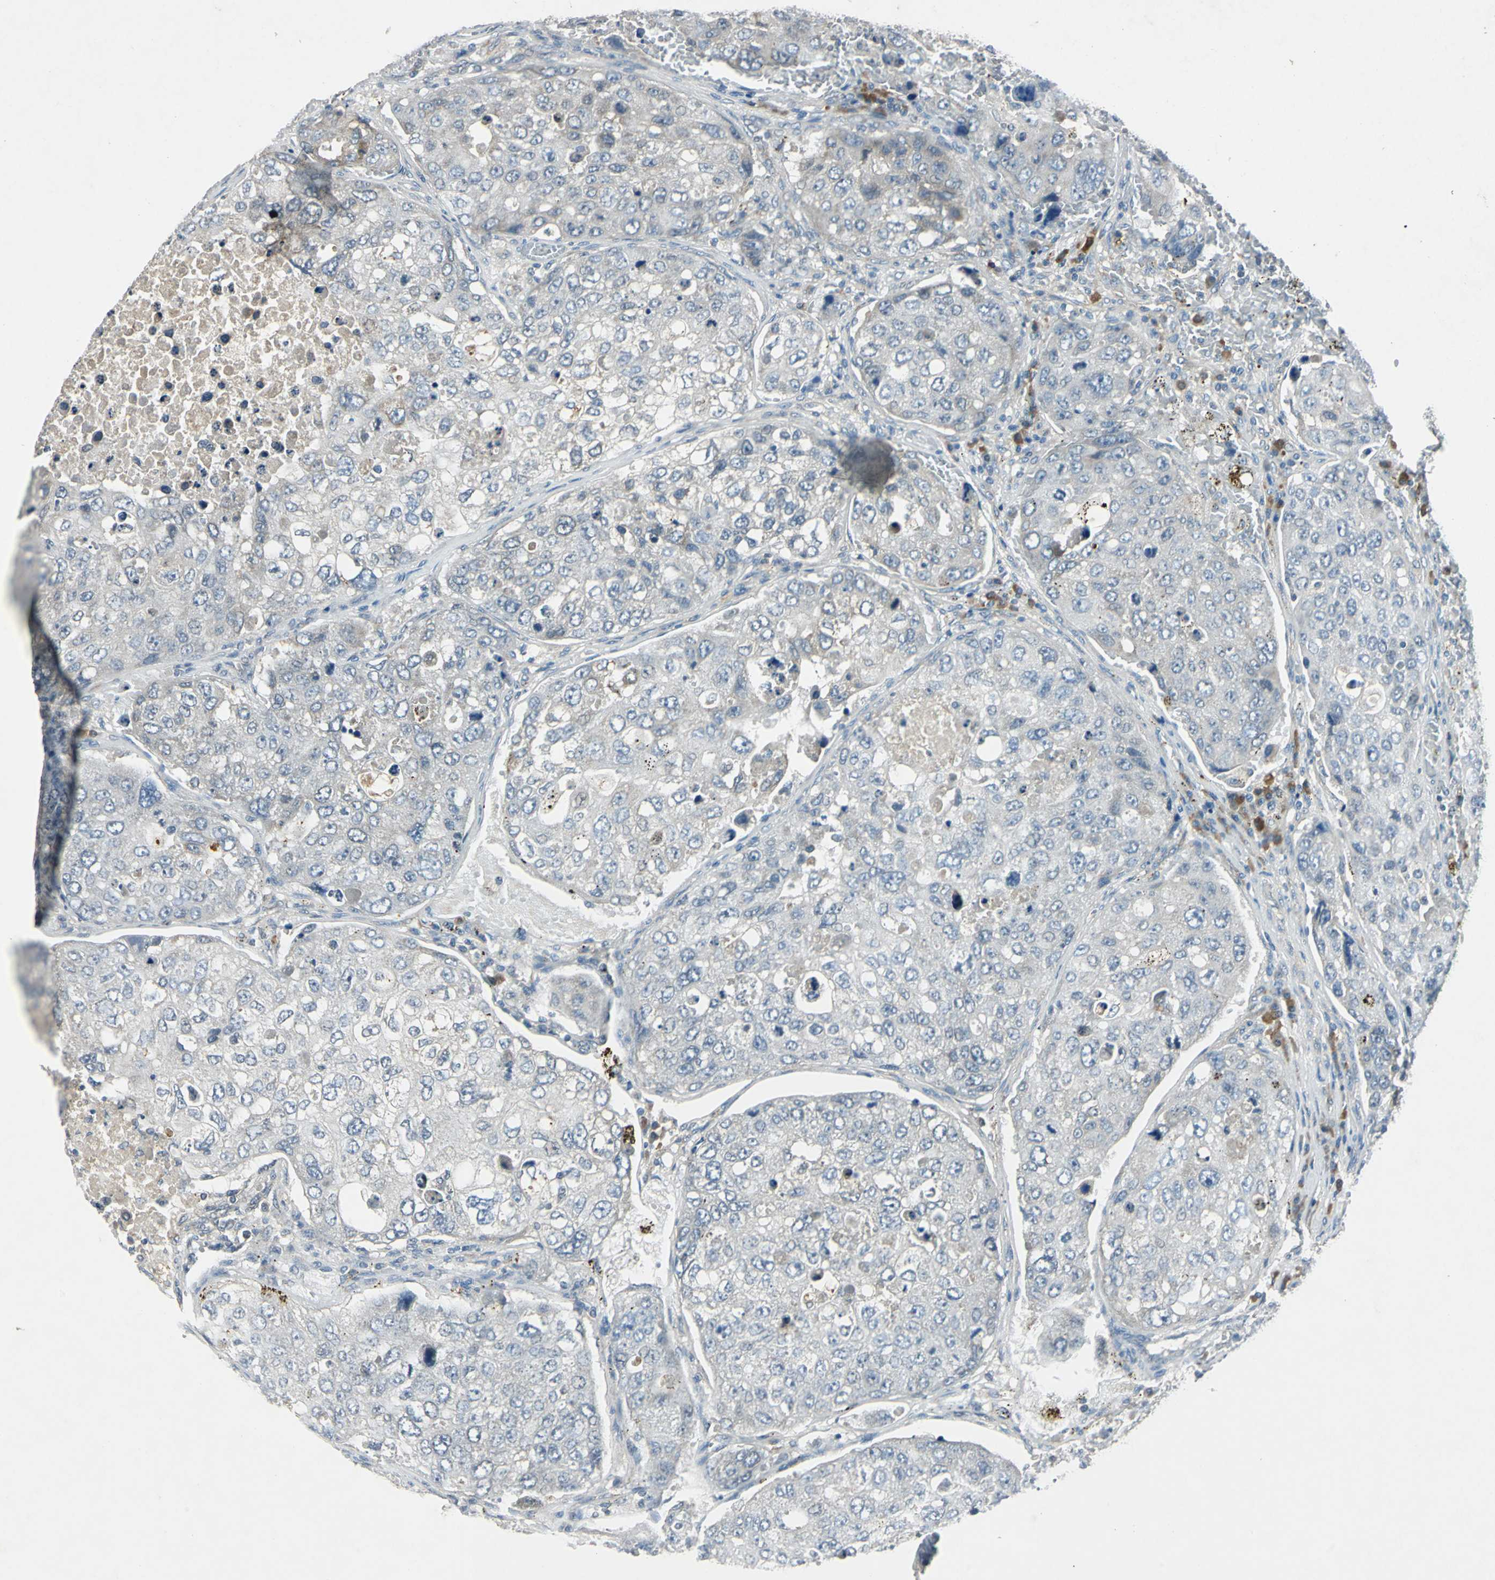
{"staining": {"intensity": "weak", "quantity": "25%-75%", "location": "cytoplasmic/membranous"}, "tissue": "urothelial cancer", "cell_type": "Tumor cells", "image_type": "cancer", "snomed": [{"axis": "morphology", "description": "Urothelial carcinoma, High grade"}, {"axis": "topography", "description": "Lymph node"}, {"axis": "topography", "description": "Urinary bladder"}], "caption": "Urothelial cancer stained for a protein (brown) reveals weak cytoplasmic/membranous positive positivity in about 25%-75% of tumor cells.", "gene": "SLC2A13", "patient": {"sex": "male", "age": 51}}